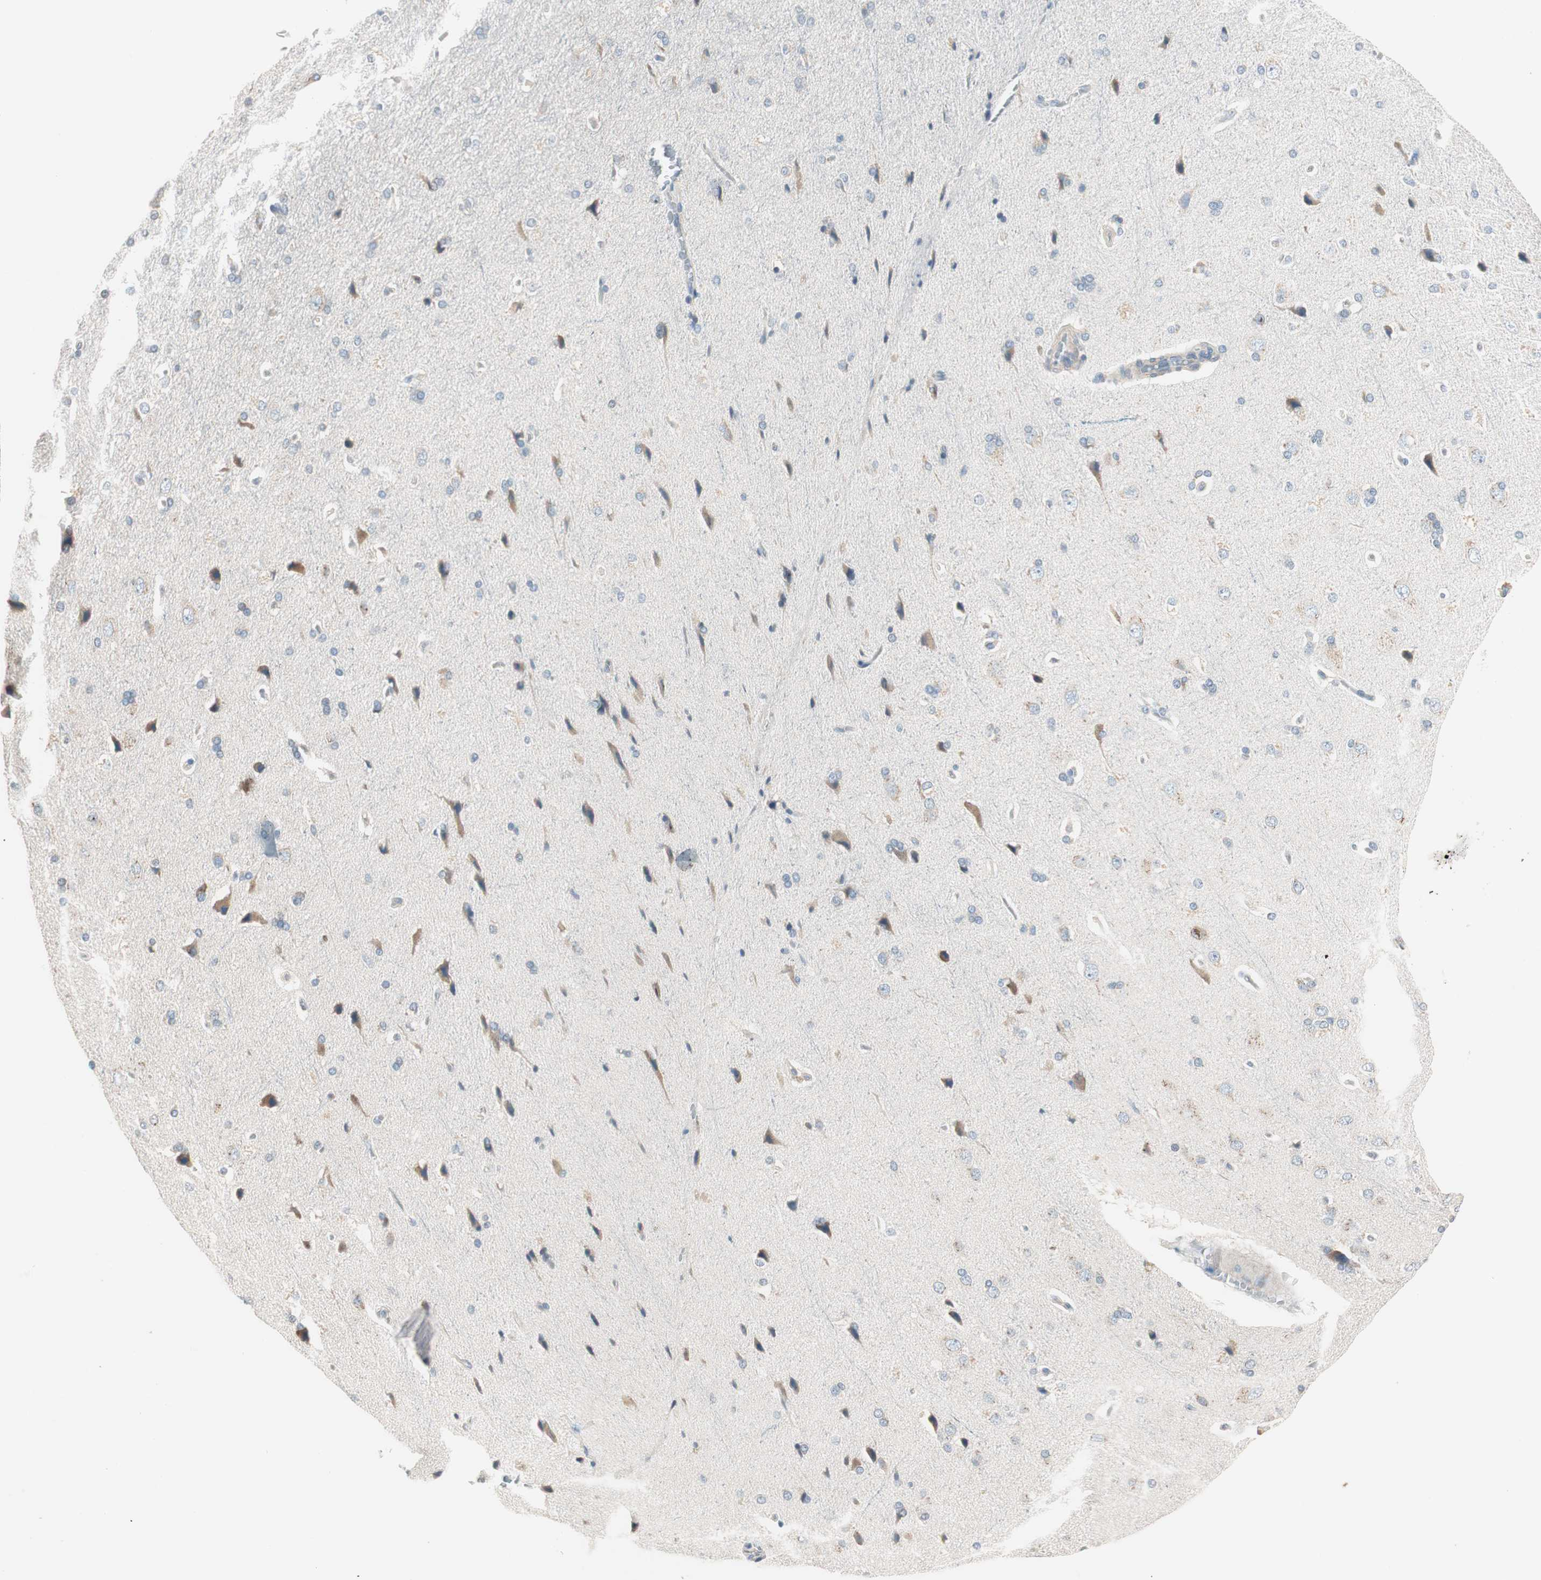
{"staining": {"intensity": "weak", "quantity": "25%-75%", "location": "cytoplasmic/membranous"}, "tissue": "cerebral cortex", "cell_type": "Endothelial cells", "image_type": "normal", "snomed": [{"axis": "morphology", "description": "Normal tissue, NOS"}, {"axis": "topography", "description": "Cerebral cortex"}], "caption": "The histopathology image displays staining of benign cerebral cortex, revealing weak cytoplasmic/membranous protein expression (brown color) within endothelial cells.", "gene": "RAD54B", "patient": {"sex": "male", "age": 62}}